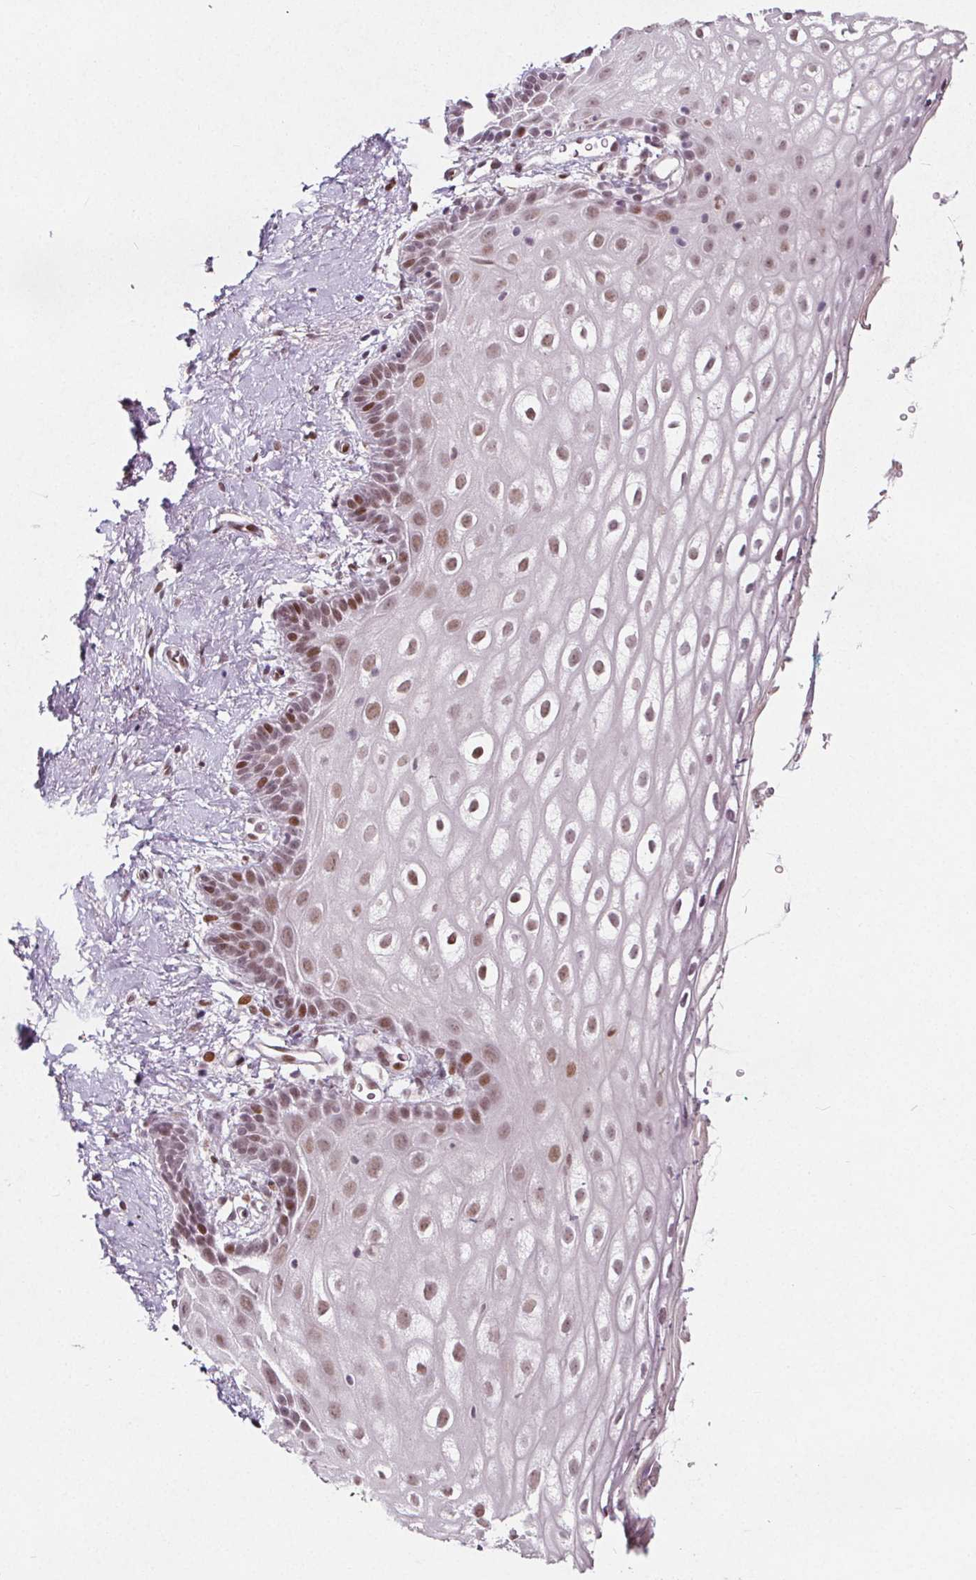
{"staining": {"intensity": "moderate", "quantity": "25%-75%", "location": "nuclear"}, "tissue": "vagina", "cell_type": "Squamous epithelial cells", "image_type": "normal", "snomed": [{"axis": "morphology", "description": "Normal tissue, NOS"}, {"axis": "morphology", "description": "Adenocarcinoma, NOS"}, {"axis": "topography", "description": "Rectum"}, {"axis": "topography", "description": "Vagina"}, {"axis": "topography", "description": "Peripheral nerve tissue"}], "caption": "Immunohistochemistry staining of benign vagina, which demonstrates medium levels of moderate nuclear positivity in approximately 25%-75% of squamous epithelial cells indicating moderate nuclear protein expression. The staining was performed using DAB (brown) for protein detection and nuclei were counterstained in hematoxylin (blue).", "gene": "TAF6L", "patient": {"sex": "female", "age": 71}}